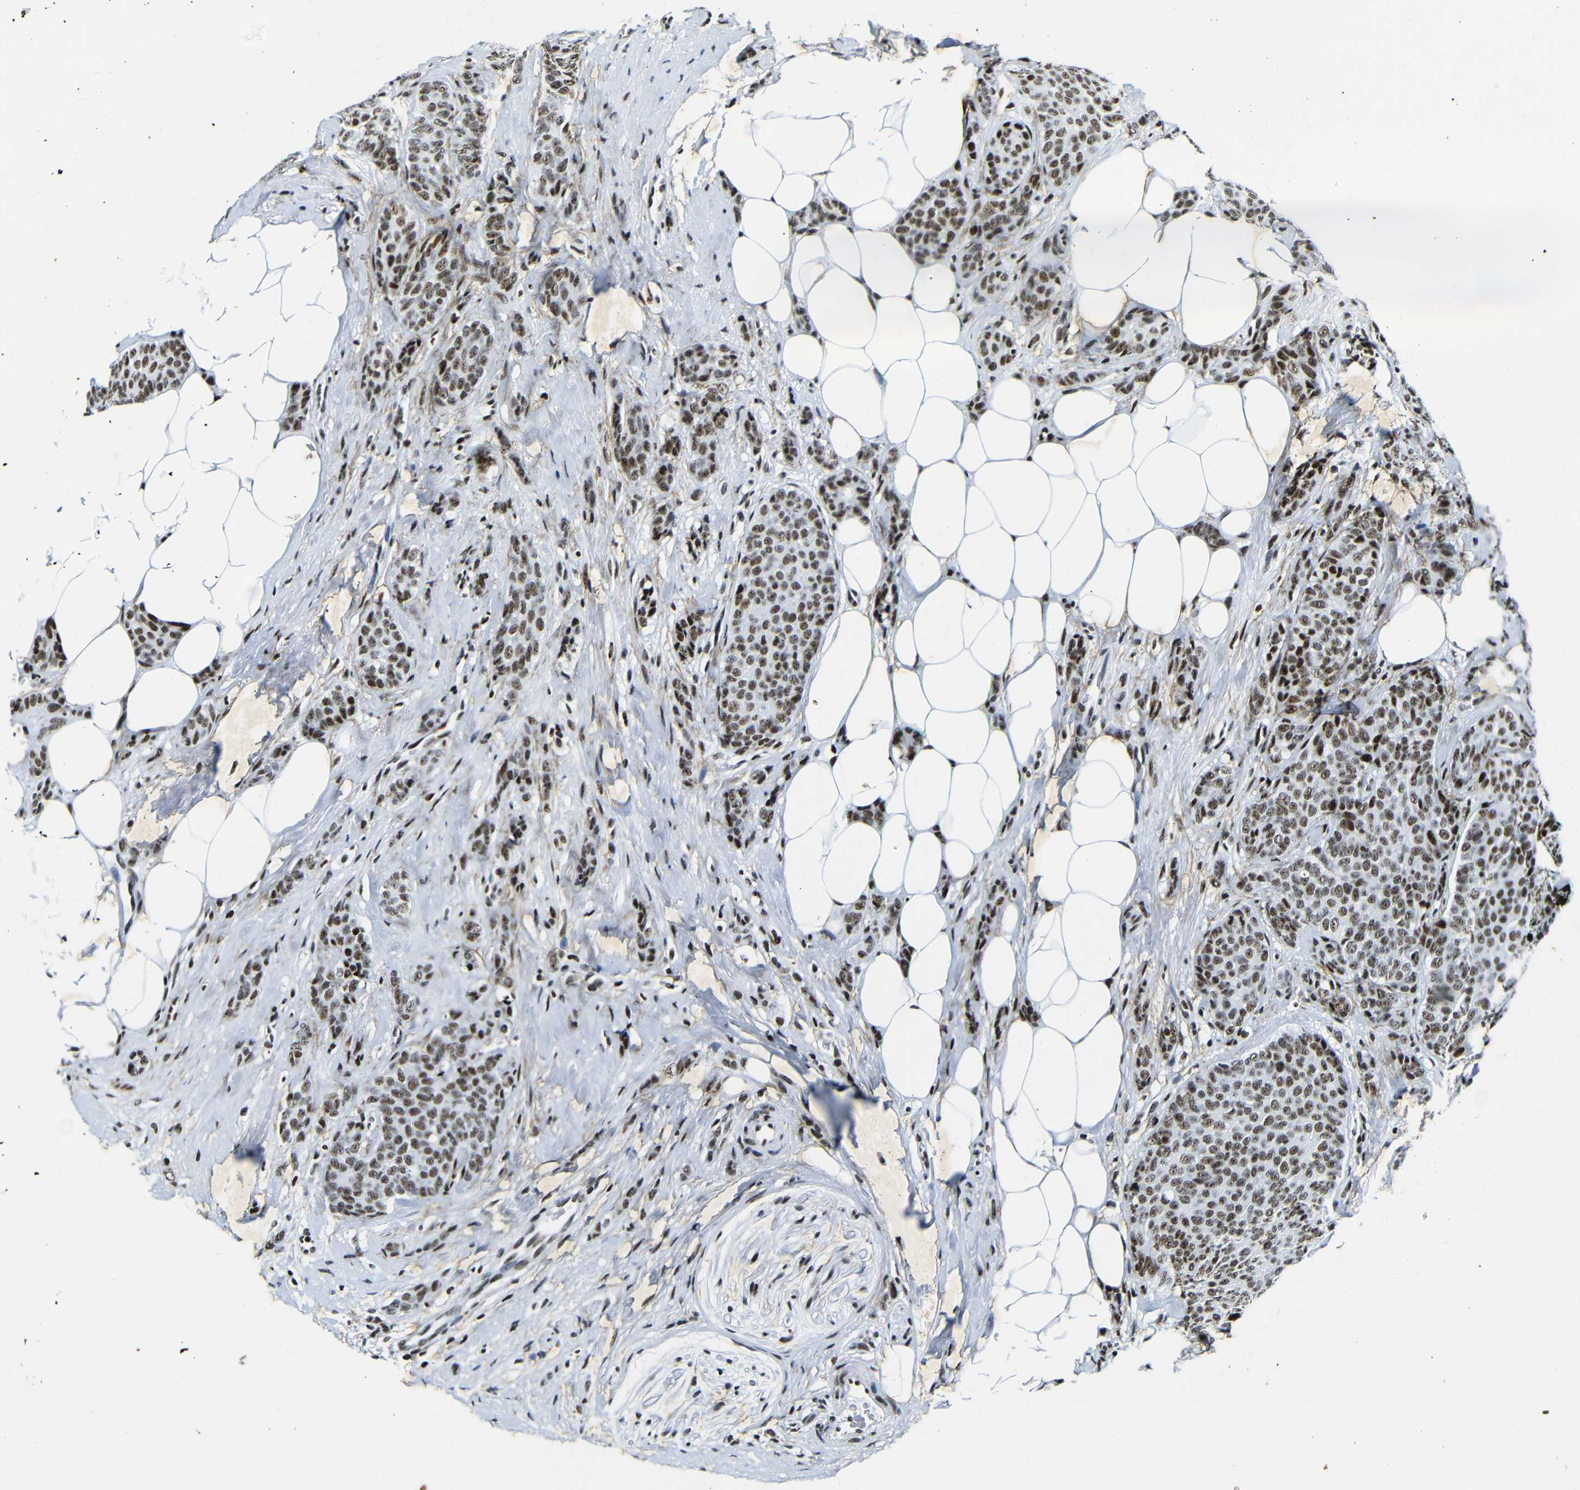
{"staining": {"intensity": "strong", "quantity": ">75%", "location": "nuclear"}, "tissue": "breast cancer", "cell_type": "Tumor cells", "image_type": "cancer", "snomed": [{"axis": "morphology", "description": "Lobular carcinoma"}, {"axis": "topography", "description": "Skin"}, {"axis": "topography", "description": "Breast"}], "caption": "Tumor cells reveal high levels of strong nuclear positivity in about >75% of cells in breast cancer.", "gene": "SRSF1", "patient": {"sex": "female", "age": 46}}